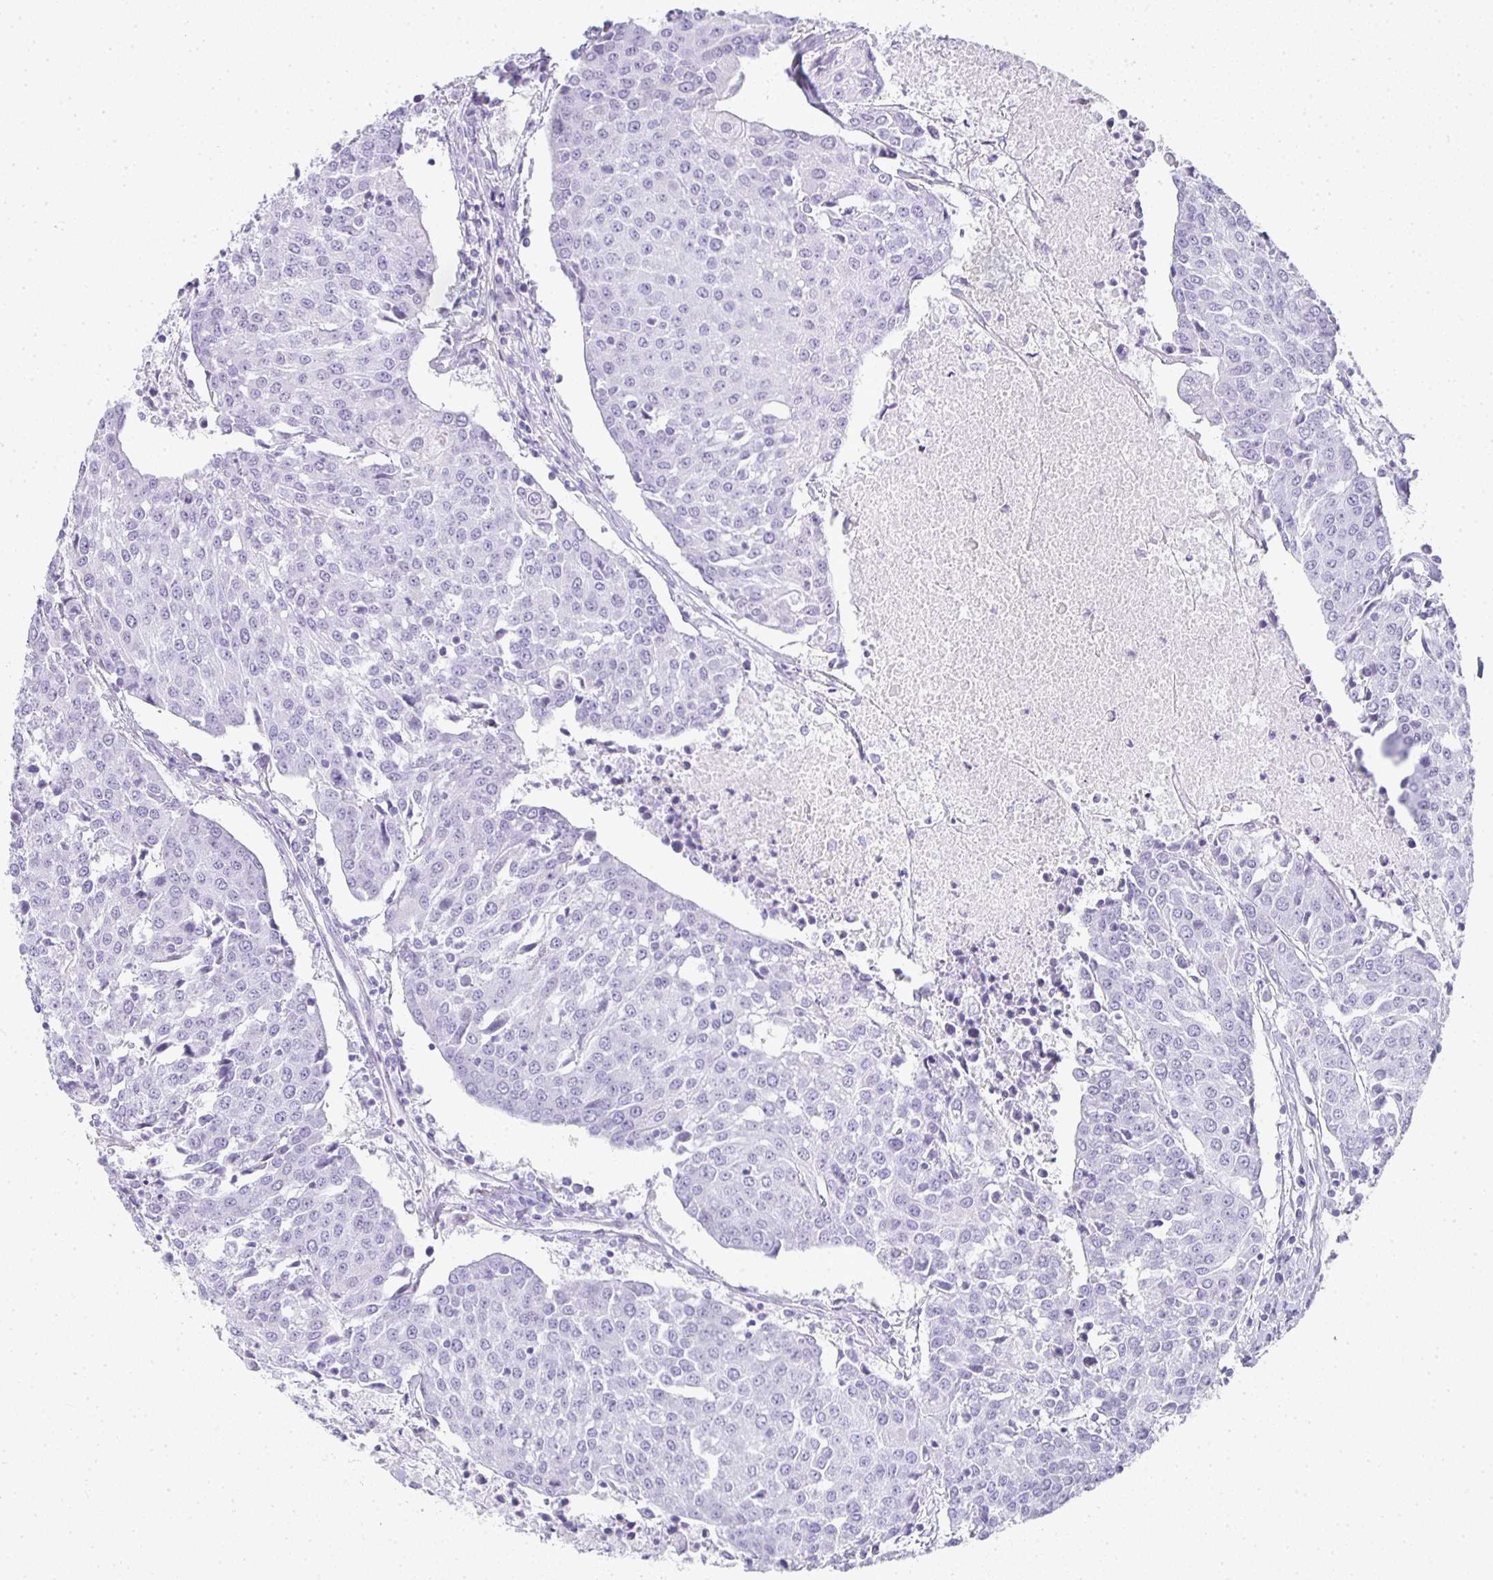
{"staining": {"intensity": "negative", "quantity": "none", "location": "none"}, "tissue": "urothelial cancer", "cell_type": "Tumor cells", "image_type": "cancer", "snomed": [{"axis": "morphology", "description": "Urothelial carcinoma, High grade"}, {"axis": "topography", "description": "Urinary bladder"}], "caption": "DAB (3,3'-diaminobenzidine) immunohistochemical staining of human urothelial cancer shows no significant expression in tumor cells. (DAB (3,3'-diaminobenzidine) immunohistochemistry with hematoxylin counter stain).", "gene": "TPSD1", "patient": {"sex": "female", "age": 85}}